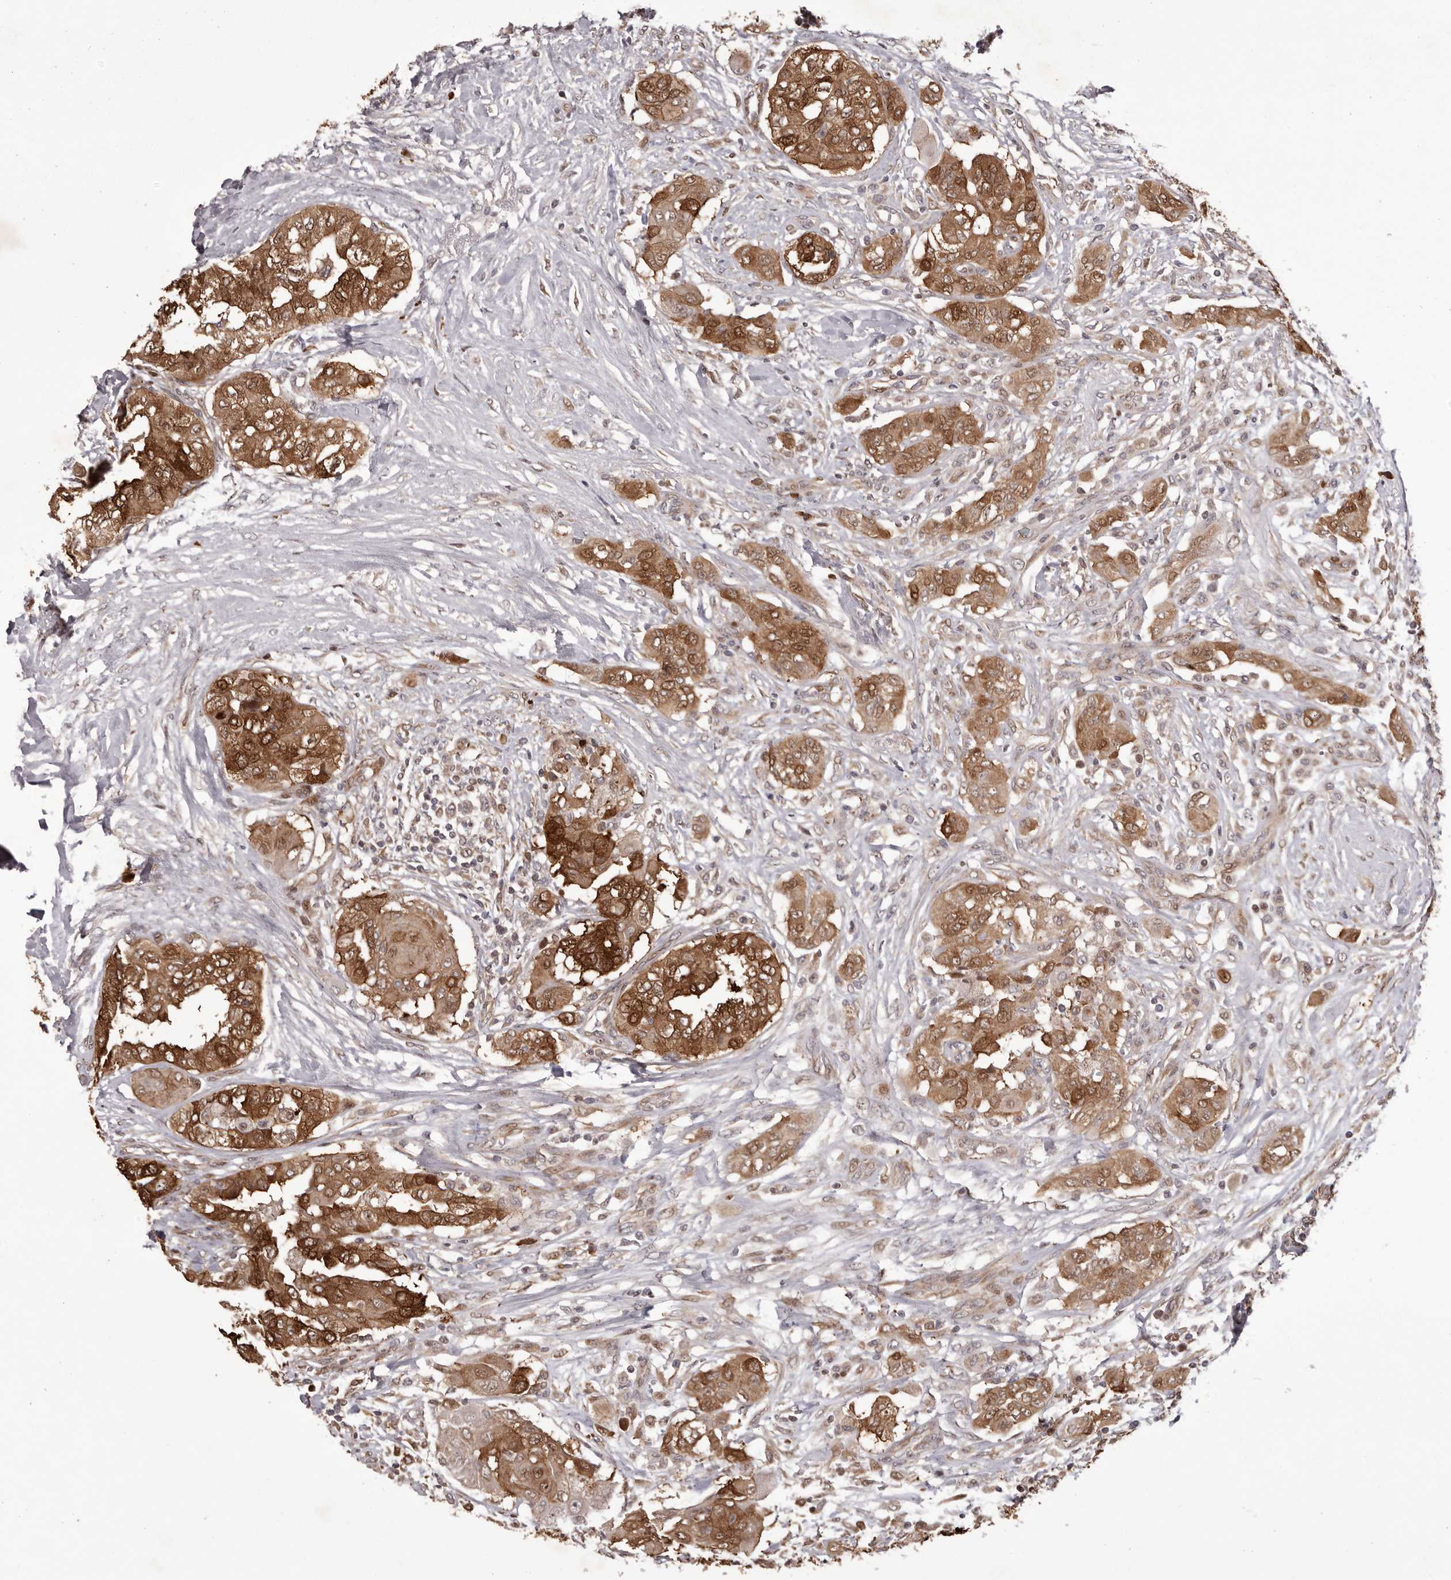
{"staining": {"intensity": "strong", "quantity": ">75%", "location": "cytoplasmic/membranous,nuclear"}, "tissue": "thyroid cancer", "cell_type": "Tumor cells", "image_type": "cancer", "snomed": [{"axis": "morphology", "description": "Papillary adenocarcinoma, NOS"}, {"axis": "topography", "description": "Thyroid gland"}], "caption": "A histopathology image of papillary adenocarcinoma (thyroid) stained for a protein displays strong cytoplasmic/membranous and nuclear brown staining in tumor cells. The staining was performed using DAB, with brown indicating positive protein expression. Nuclei are stained blue with hematoxylin.", "gene": "GFOD1", "patient": {"sex": "female", "age": 59}}